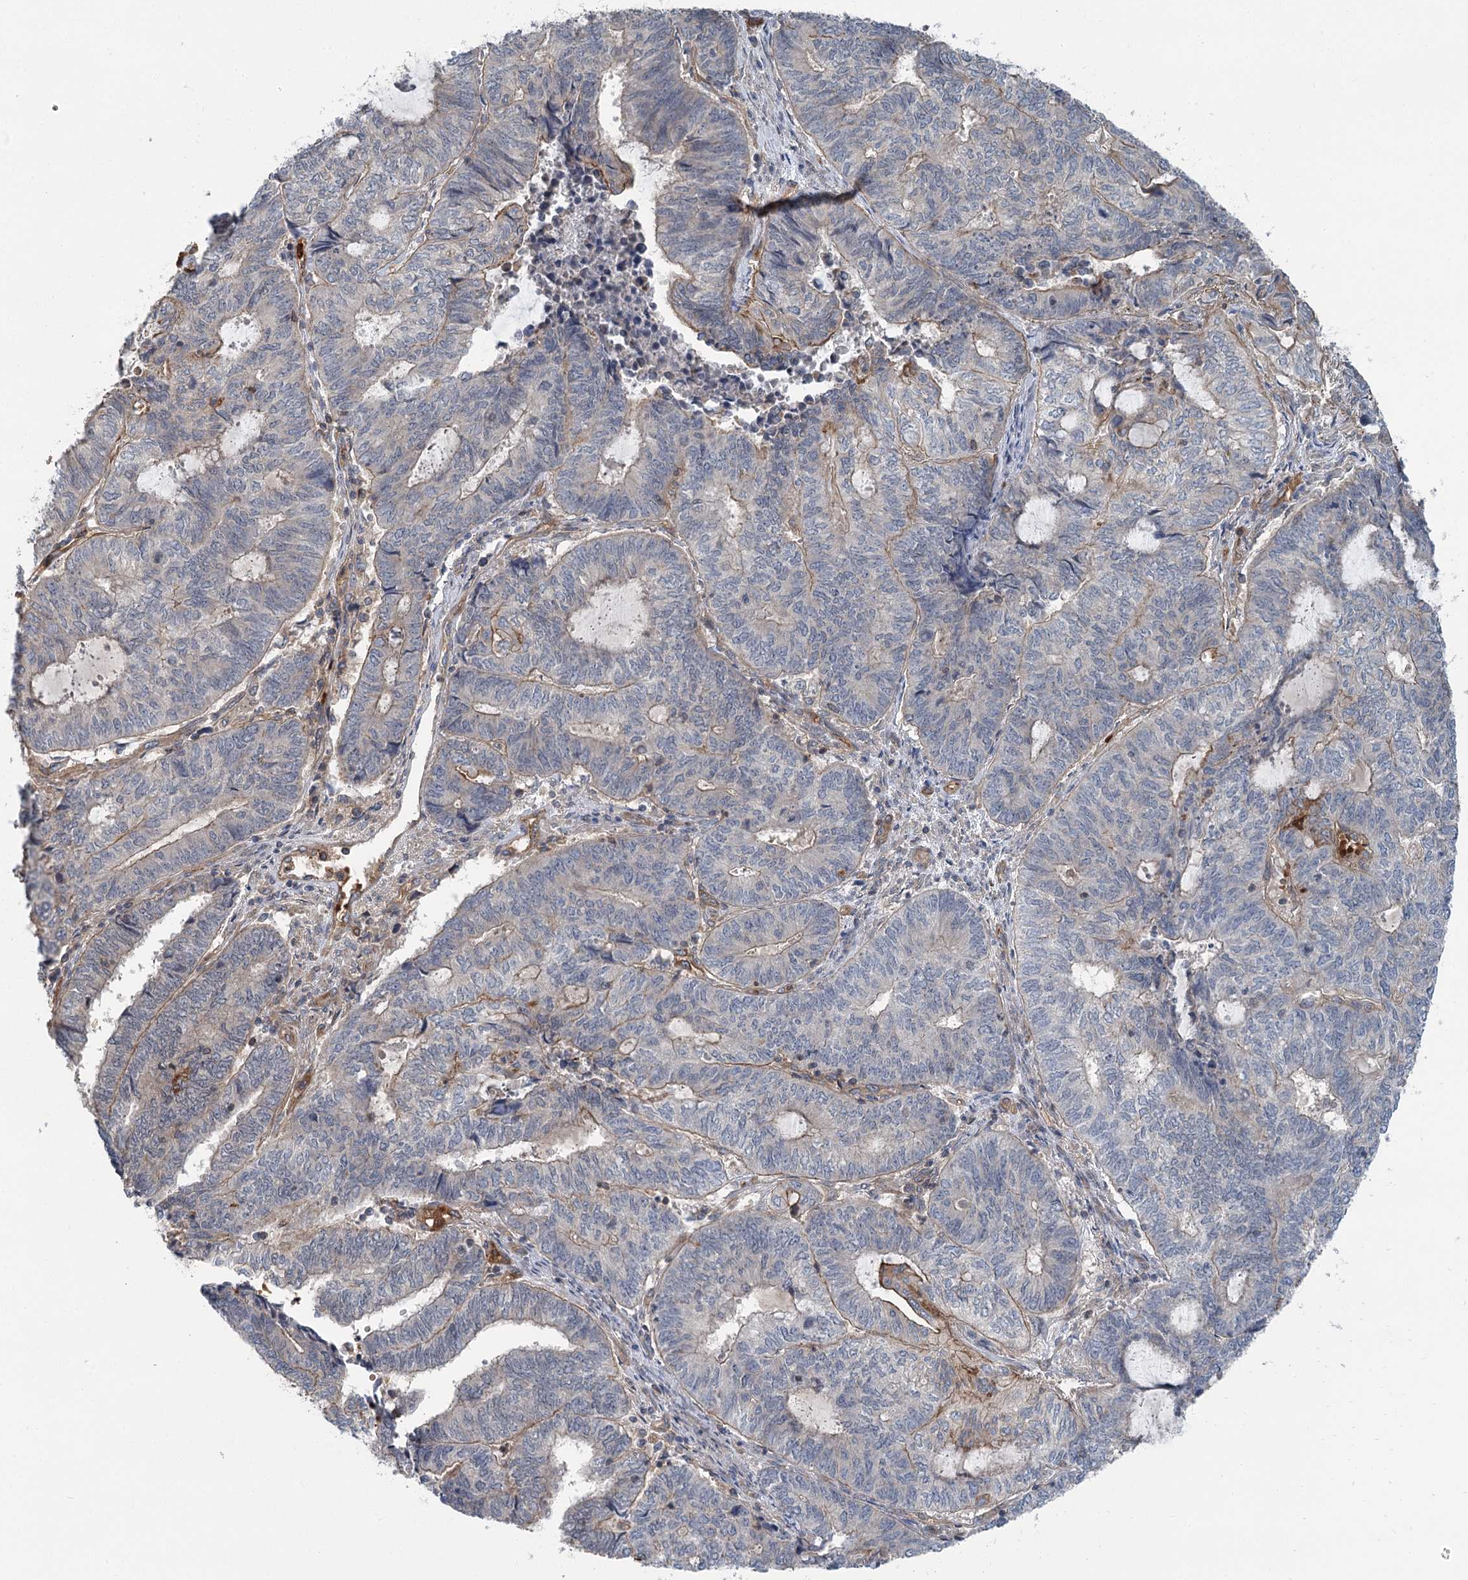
{"staining": {"intensity": "moderate", "quantity": "<25%", "location": "cytoplasmic/membranous"}, "tissue": "endometrial cancer", "cell_type": "Tumor cells", "image_type": "cancer", "snomed": [{"axis": "morphology", "description": "Adenocarcinoma, NOS"}, {"axis": "topography", "description": "Uterus"}, {"axis": "topography", "description": "Endometrium"}], "caption": "The photomicrograph shows immunohistochemical staining of adenocarcinoma (endometrial). There is moderate cytoplasmic/membranous positivity is present in about <25% of tumor cells. (DAB (3,3'-diaminobenzidine) = brown stain, brightfield microscopy at high magnification).", "gene": "IQSEC1", "patient": {"sex": "female", "age": 70}}